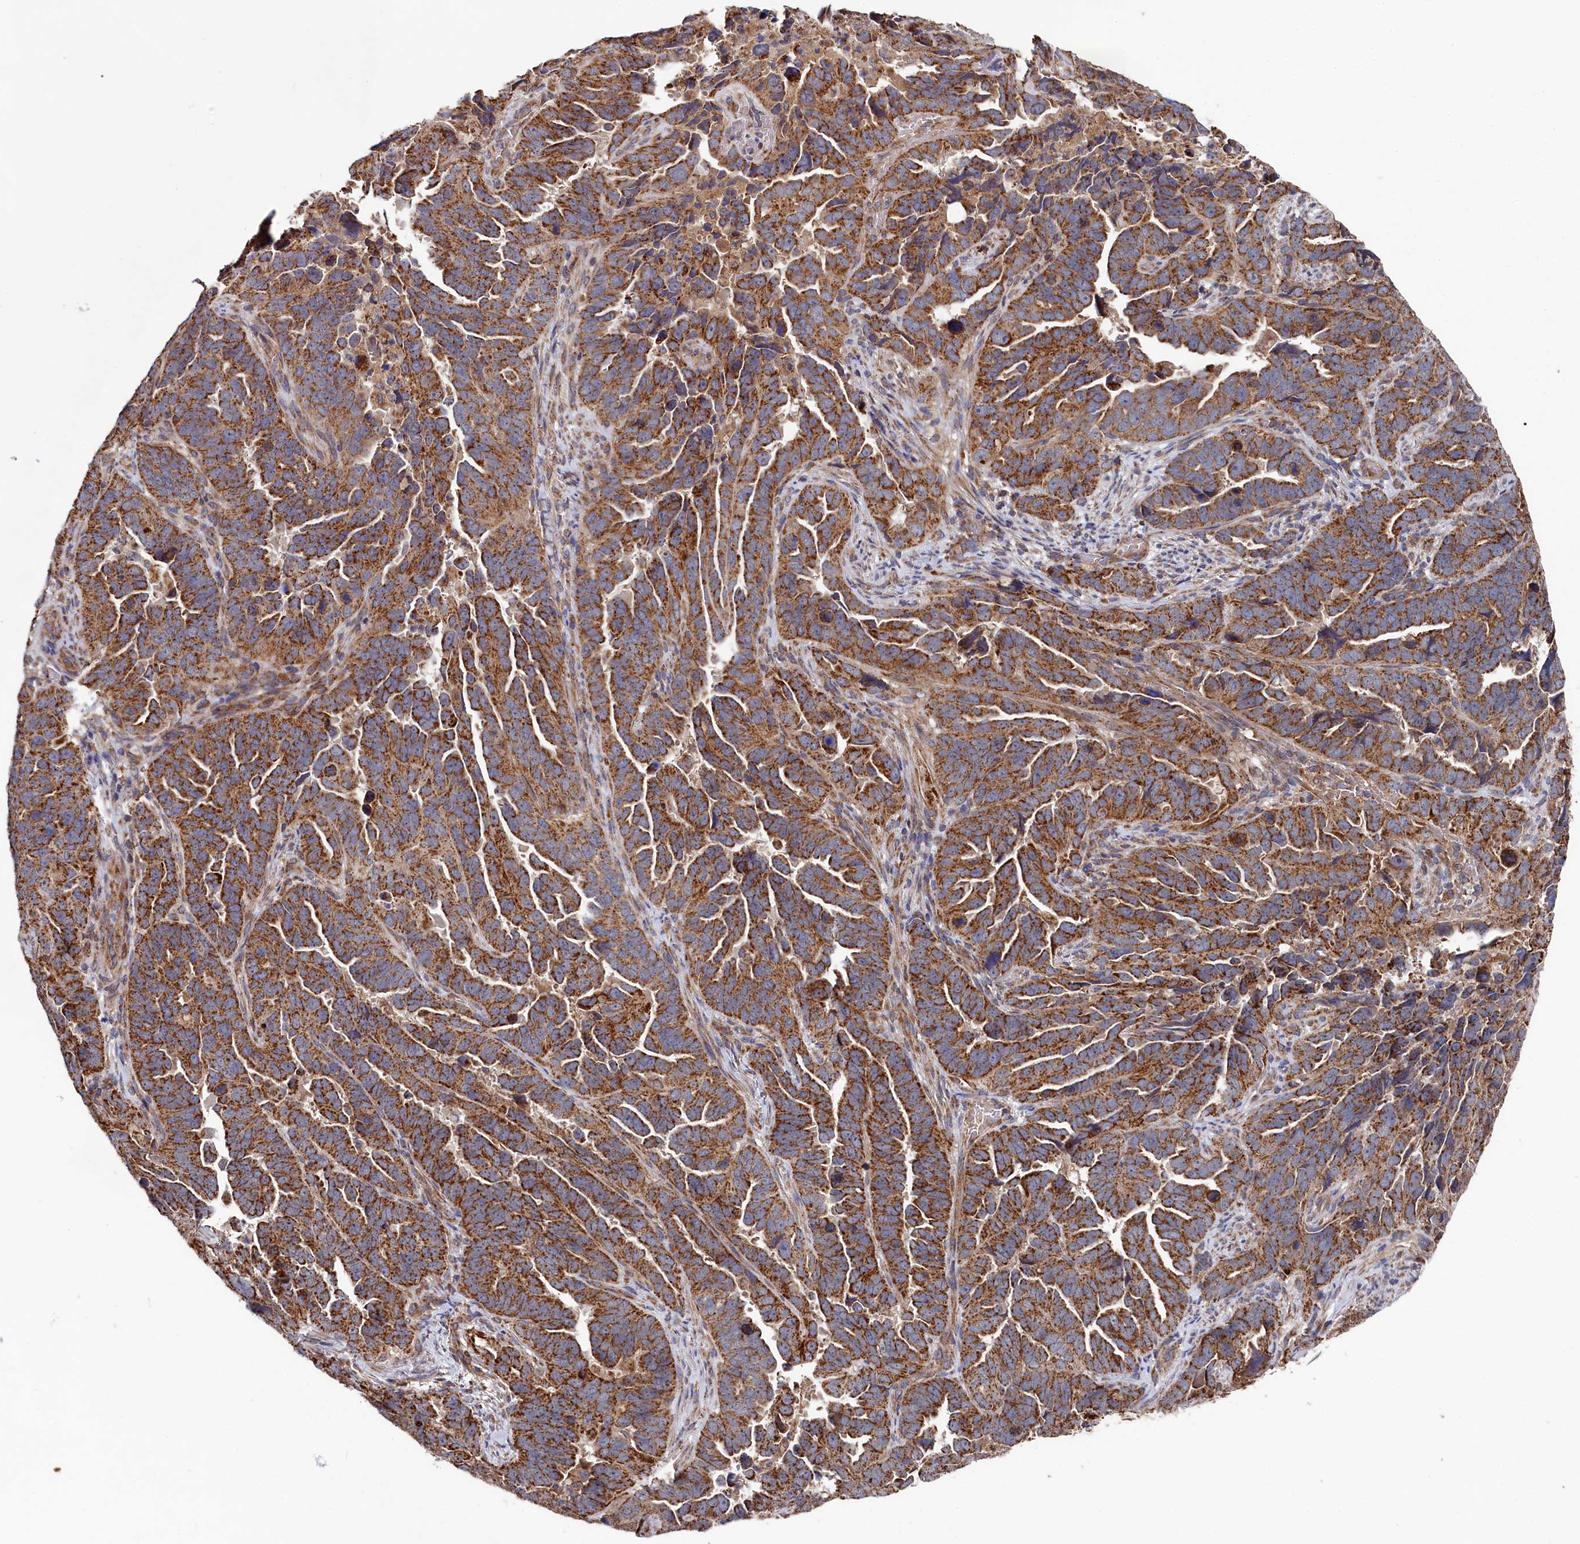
{"staining": {"intensity": "moderate", "quantity": ">75%", "location": "cytoplasmic/membranous"}, "tissue": "endometrial cancer", "cell_type": "Tumor cells", "image_type": "cancer", "snomed": [{"axis": "morphology", "description": "Adenocarcinoma, NOS"}, {"axis": "topography", "description": "Endometrium"}], "caption": "Endometrial cancer stained for a protein (brown) exhibits moderate cytoplasmic/membranous positive positivity in approximately >75% of tumor cells.", "gene": "HAUS2", "patient": {"sex": "female", "age": 65}}